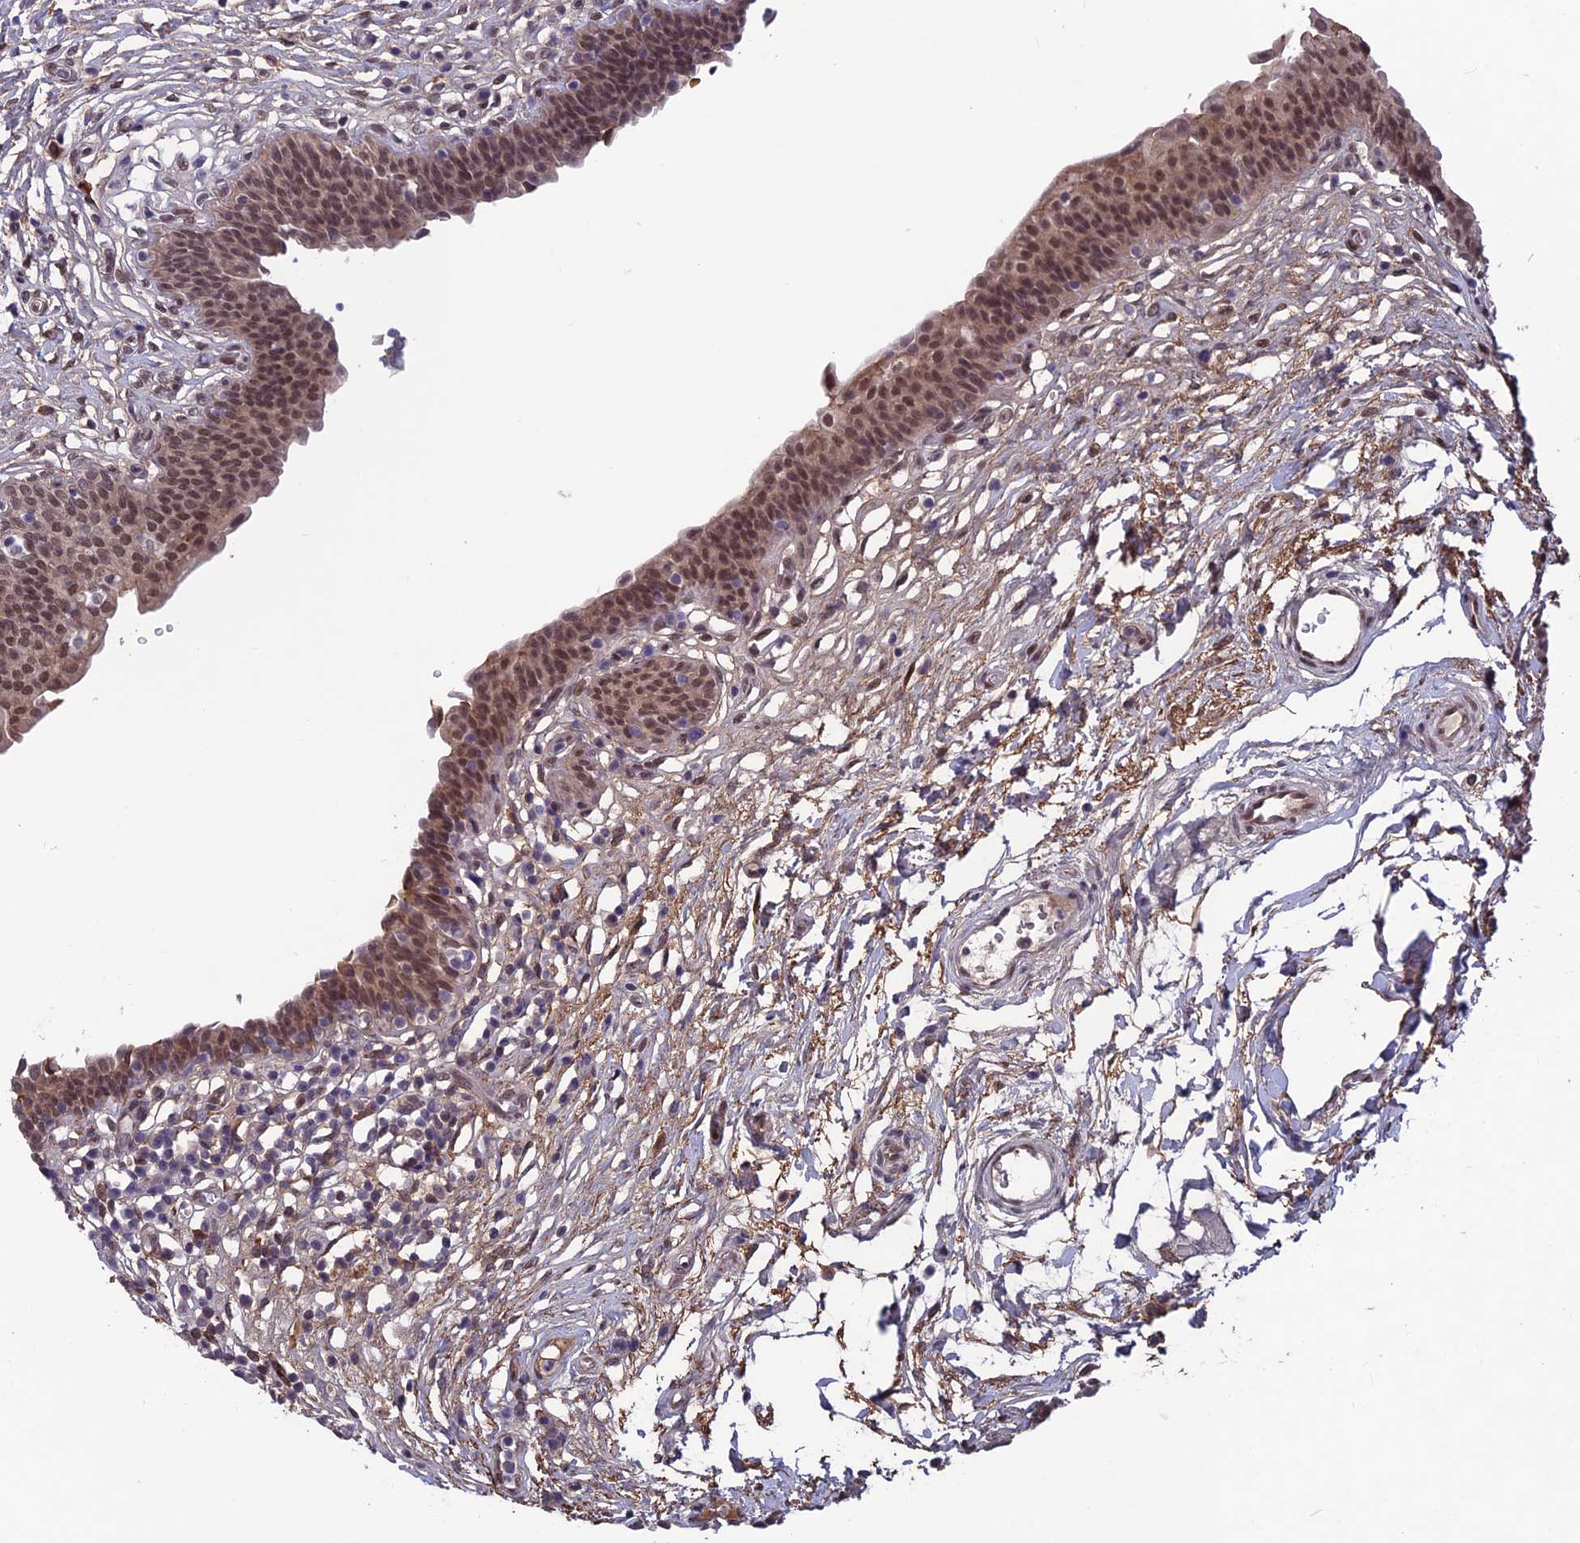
{"staining": {"intensity": "moderate", "quantity": ">75%", "location": "cytoplasmic/membranous,nuclear"}, "tissue": "urinary bladder", "cell_type": "Urothelial cells", "image_type": "normal", "snomed": [{"axis": "morphology", "description": "Normal tissue, NOS"}, {"axis": "topography", "description": "Urinary bladder"}], "caption": "Normal urinary bladder shows moderate cytoplasmic/membranous,nuclear staining in approximately >75% of urothelial cells, visualized by immunohistochemistry. (brown staining indicates protein expression, while blue staining denotes nuclei).", "gene": "FKBPL", "patient": {"sex": "male", "age": 83}}